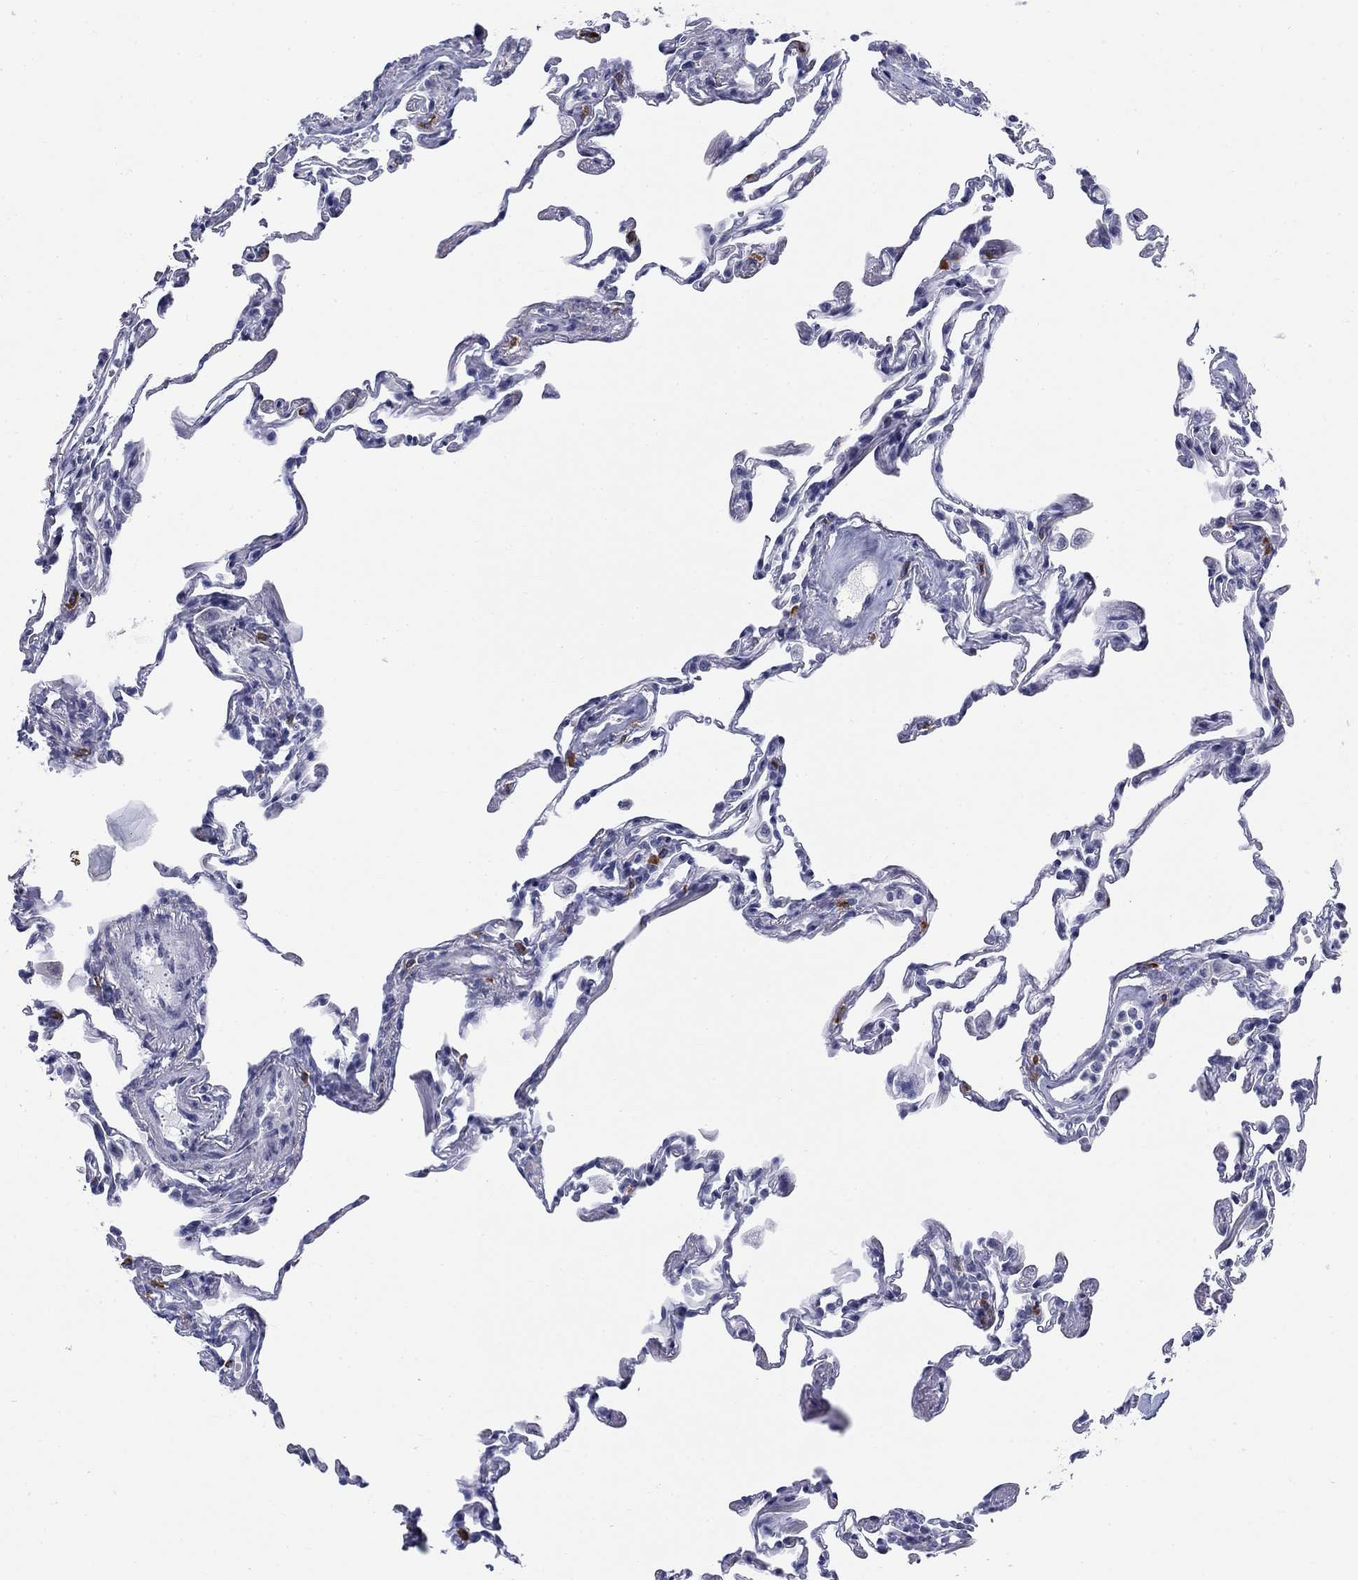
{"staining": {"intensity": "moderate", "quantity": "<25%", "location": "cytoplasmic/membranous"}, "tissue": "lung", "cell_type": "Alveolar cells", "image_type": "normal", "snomed": [{"axis": "morphology", "description": "Normal tissue, NOS"}, {"axis": "topography", "description": "Lung"}], "caption": "Immunohistochemistry (DAB) staining of benign human lung demonstrates moderate cytoplasmic/membranous protein staining in approximately <25% of alveolar cells.", "gene": "ECEL1", "patient": {"sex": "female", "age": 57}}